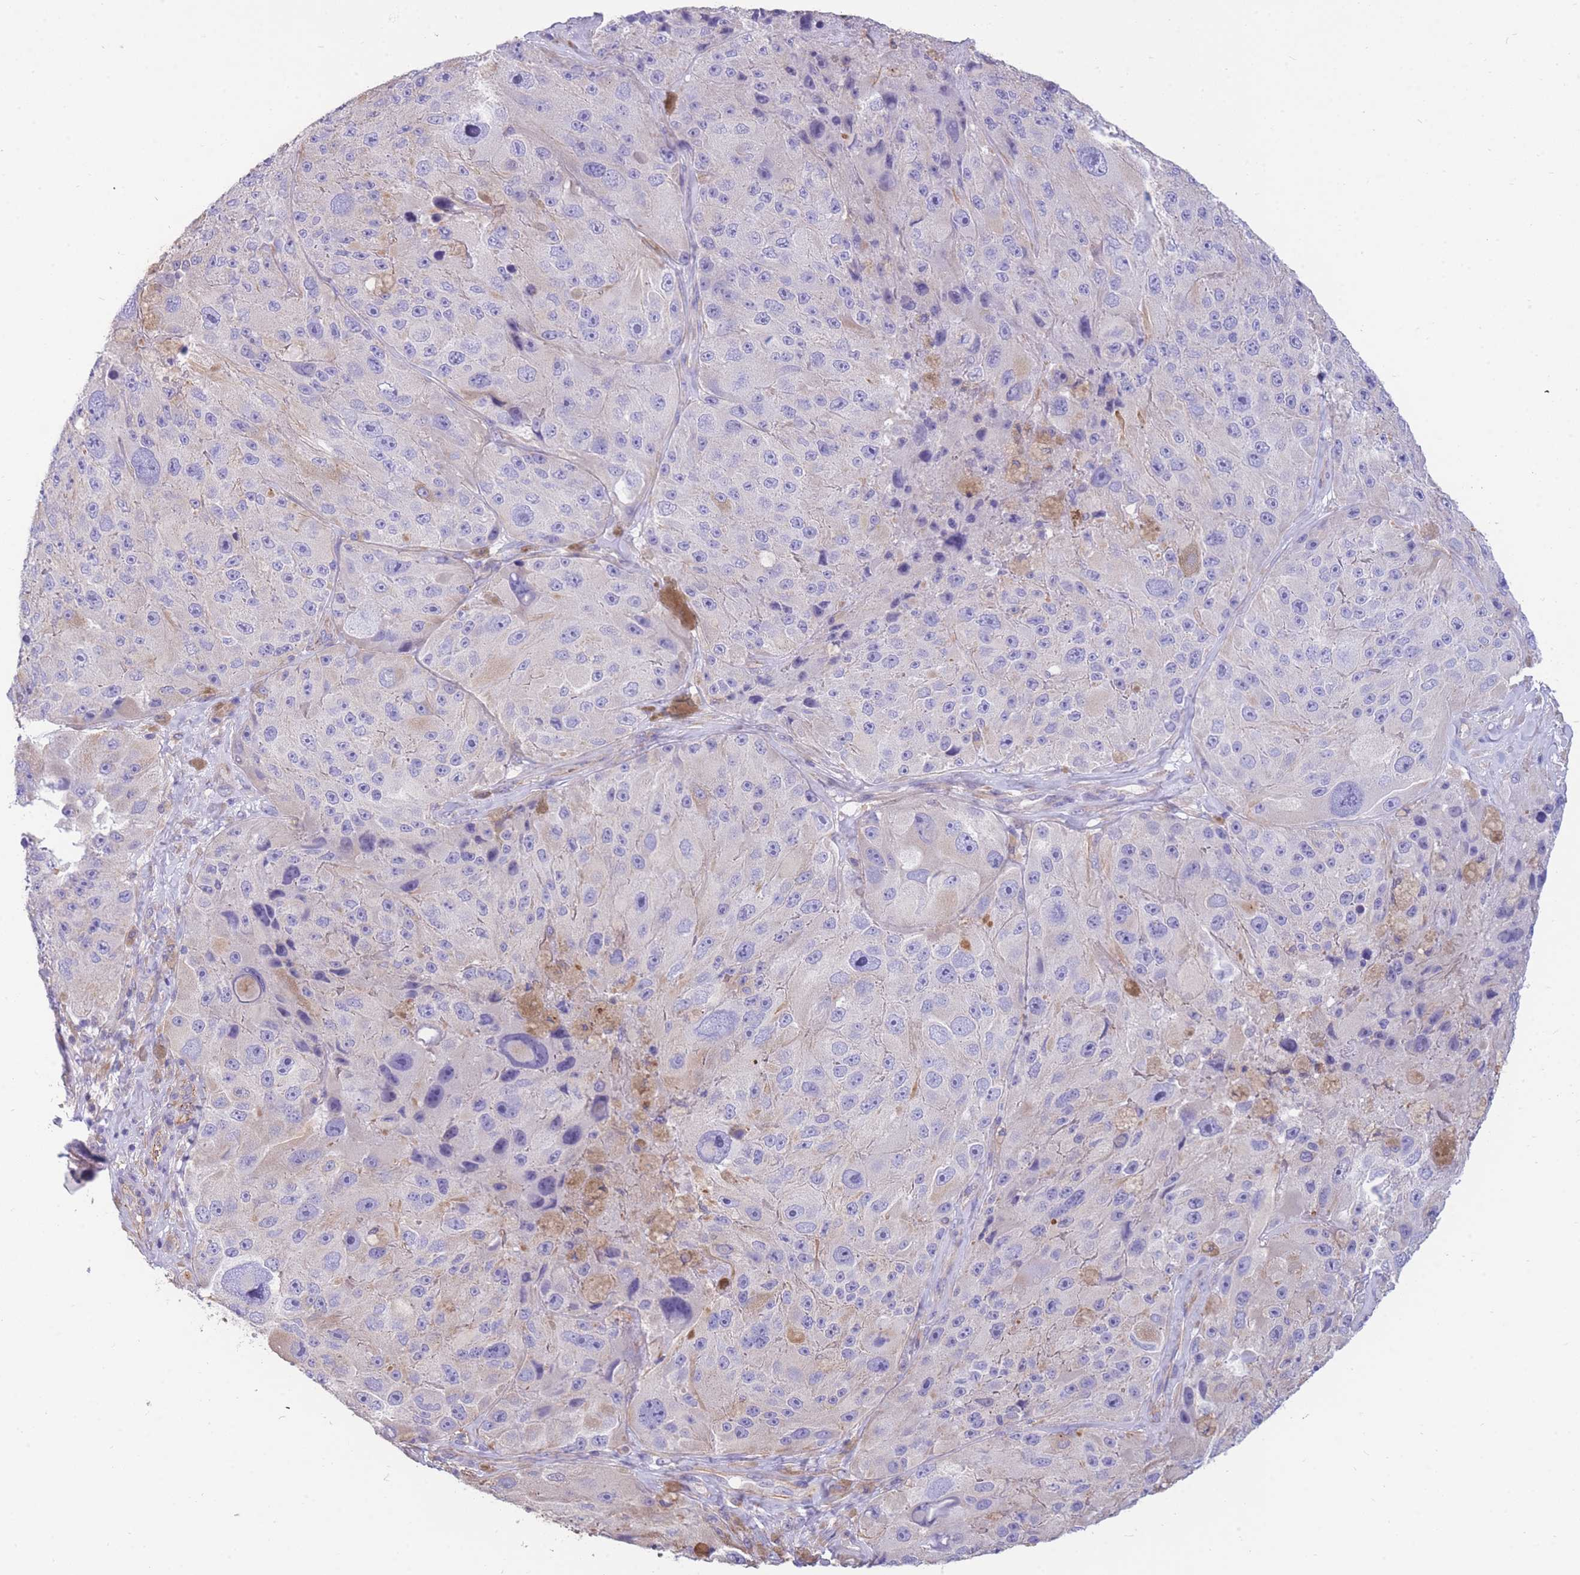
{"staining": {"intensity": "negative", "quantity": "none", "location": "none"}, "tissue": "melanoma", "cell_type": "Tumor cells", "image_type": "cancer", "snomed": [{"axis": "morphology", "description": "Malignant melanoma, Metastatic site"}, {"axis": "topography", "description": "Lymph node"}], "caption": "Human melanoma stained for a protein using immunohistochemistry (IHC) demonstrates no positivity in tumor cells.", "gene": "ANKRD53", "patient": {"sex": "male", "age": 62}}